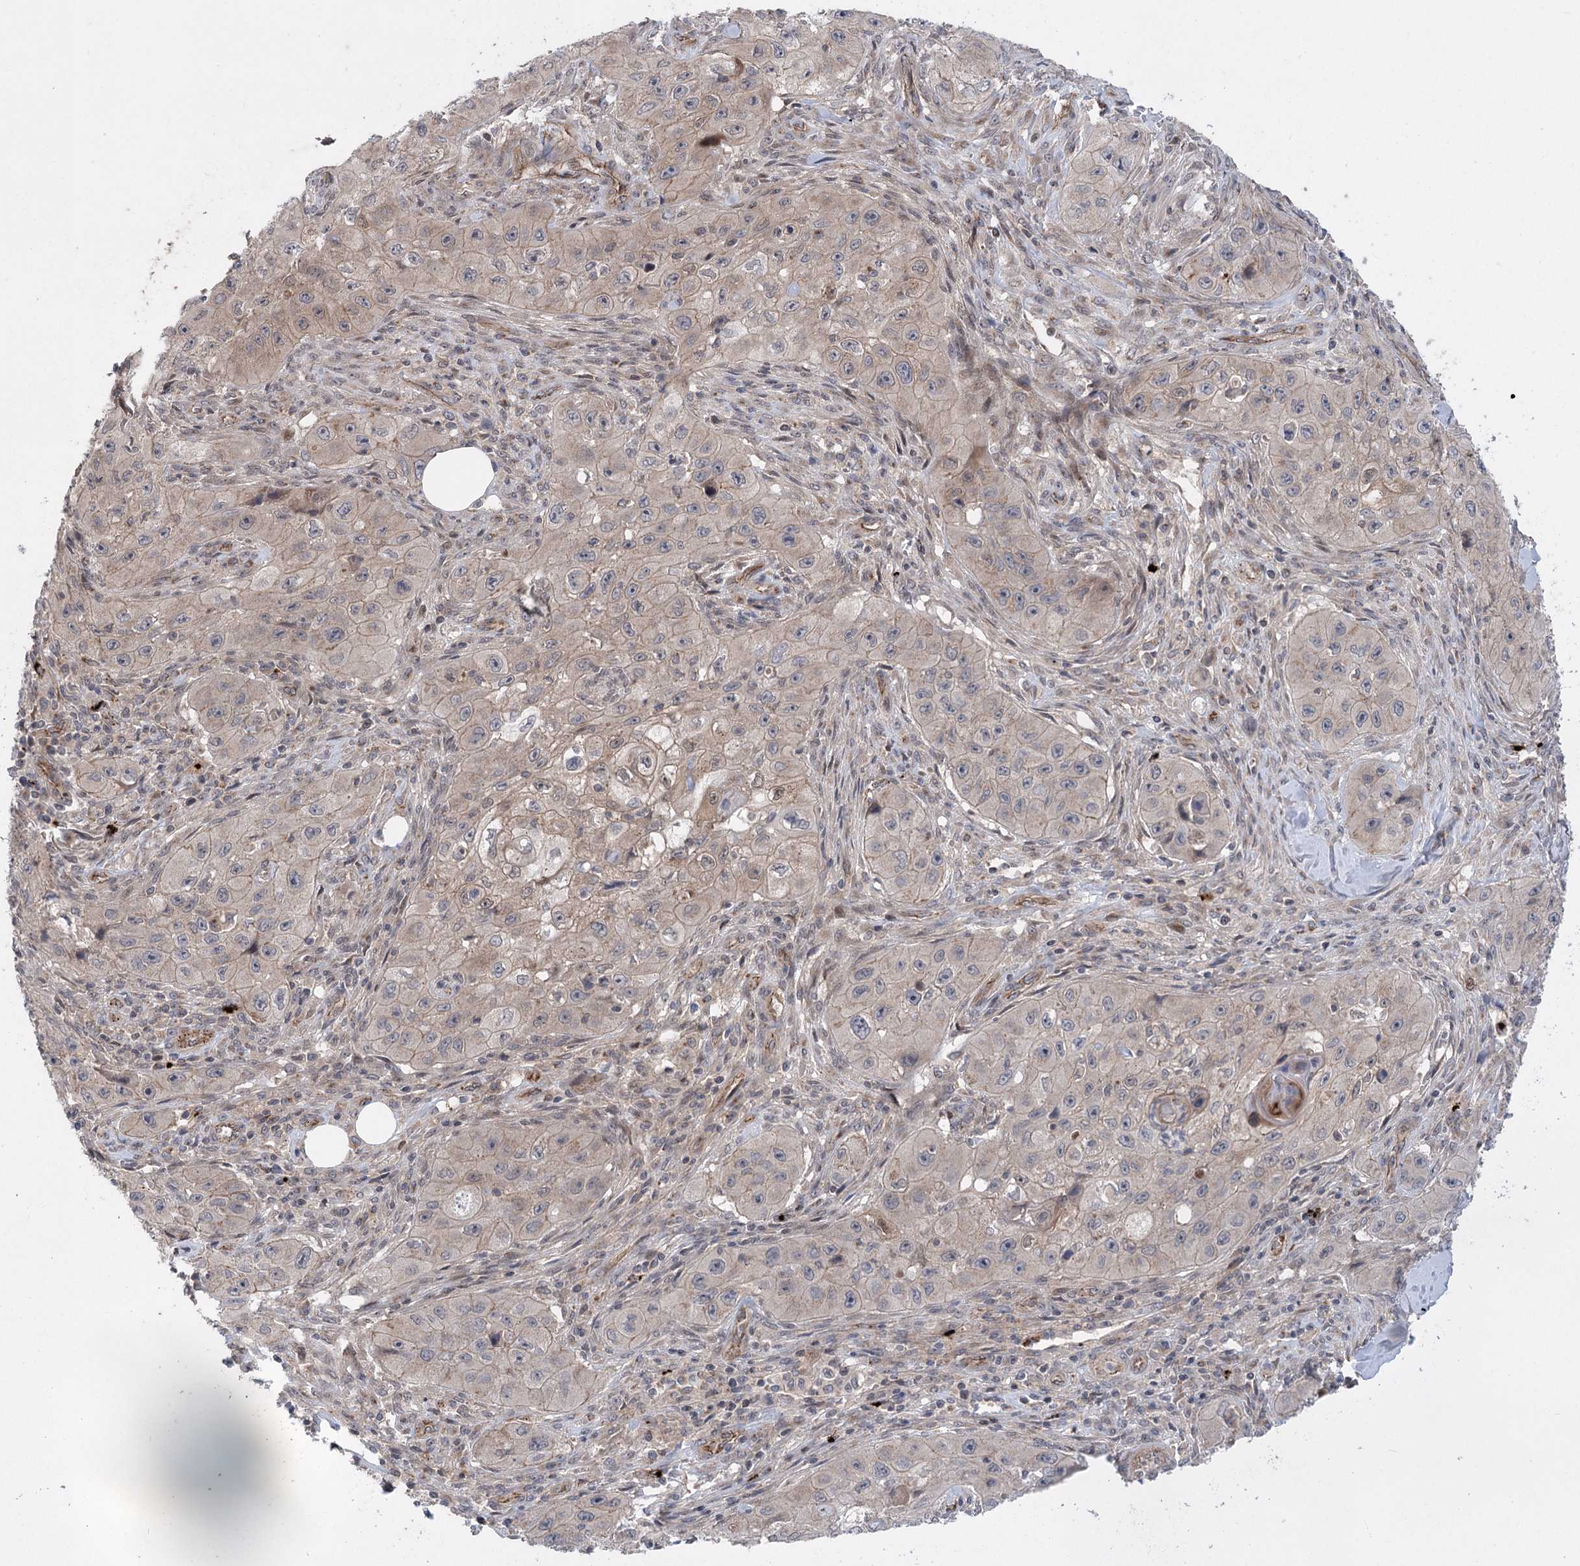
{"staining": {"intensity": "weak", "quantity": "25%-75%", "location": "cytoplasmic/membranous"}, "tissue": "skin cancer", "cell_type": "Tumor cells", "image_type": "cancer", "snomed": [{"axis": "morphology", "description": "Squamous cell carcinoma, NOS"}, {"axis": "topography", "description": "Skin"}, {"axis": "topography", "description": "Subcutis"}], "caption": "An immunohistochemistry histopathology image of neoplastic tissue is shown. Protein staining in brown shows weak cytoplasmic/membranous positivity in skin cancer within tumor cells.", "gene": "METTL24", "patient": {"sex": "male", "age": 73}}